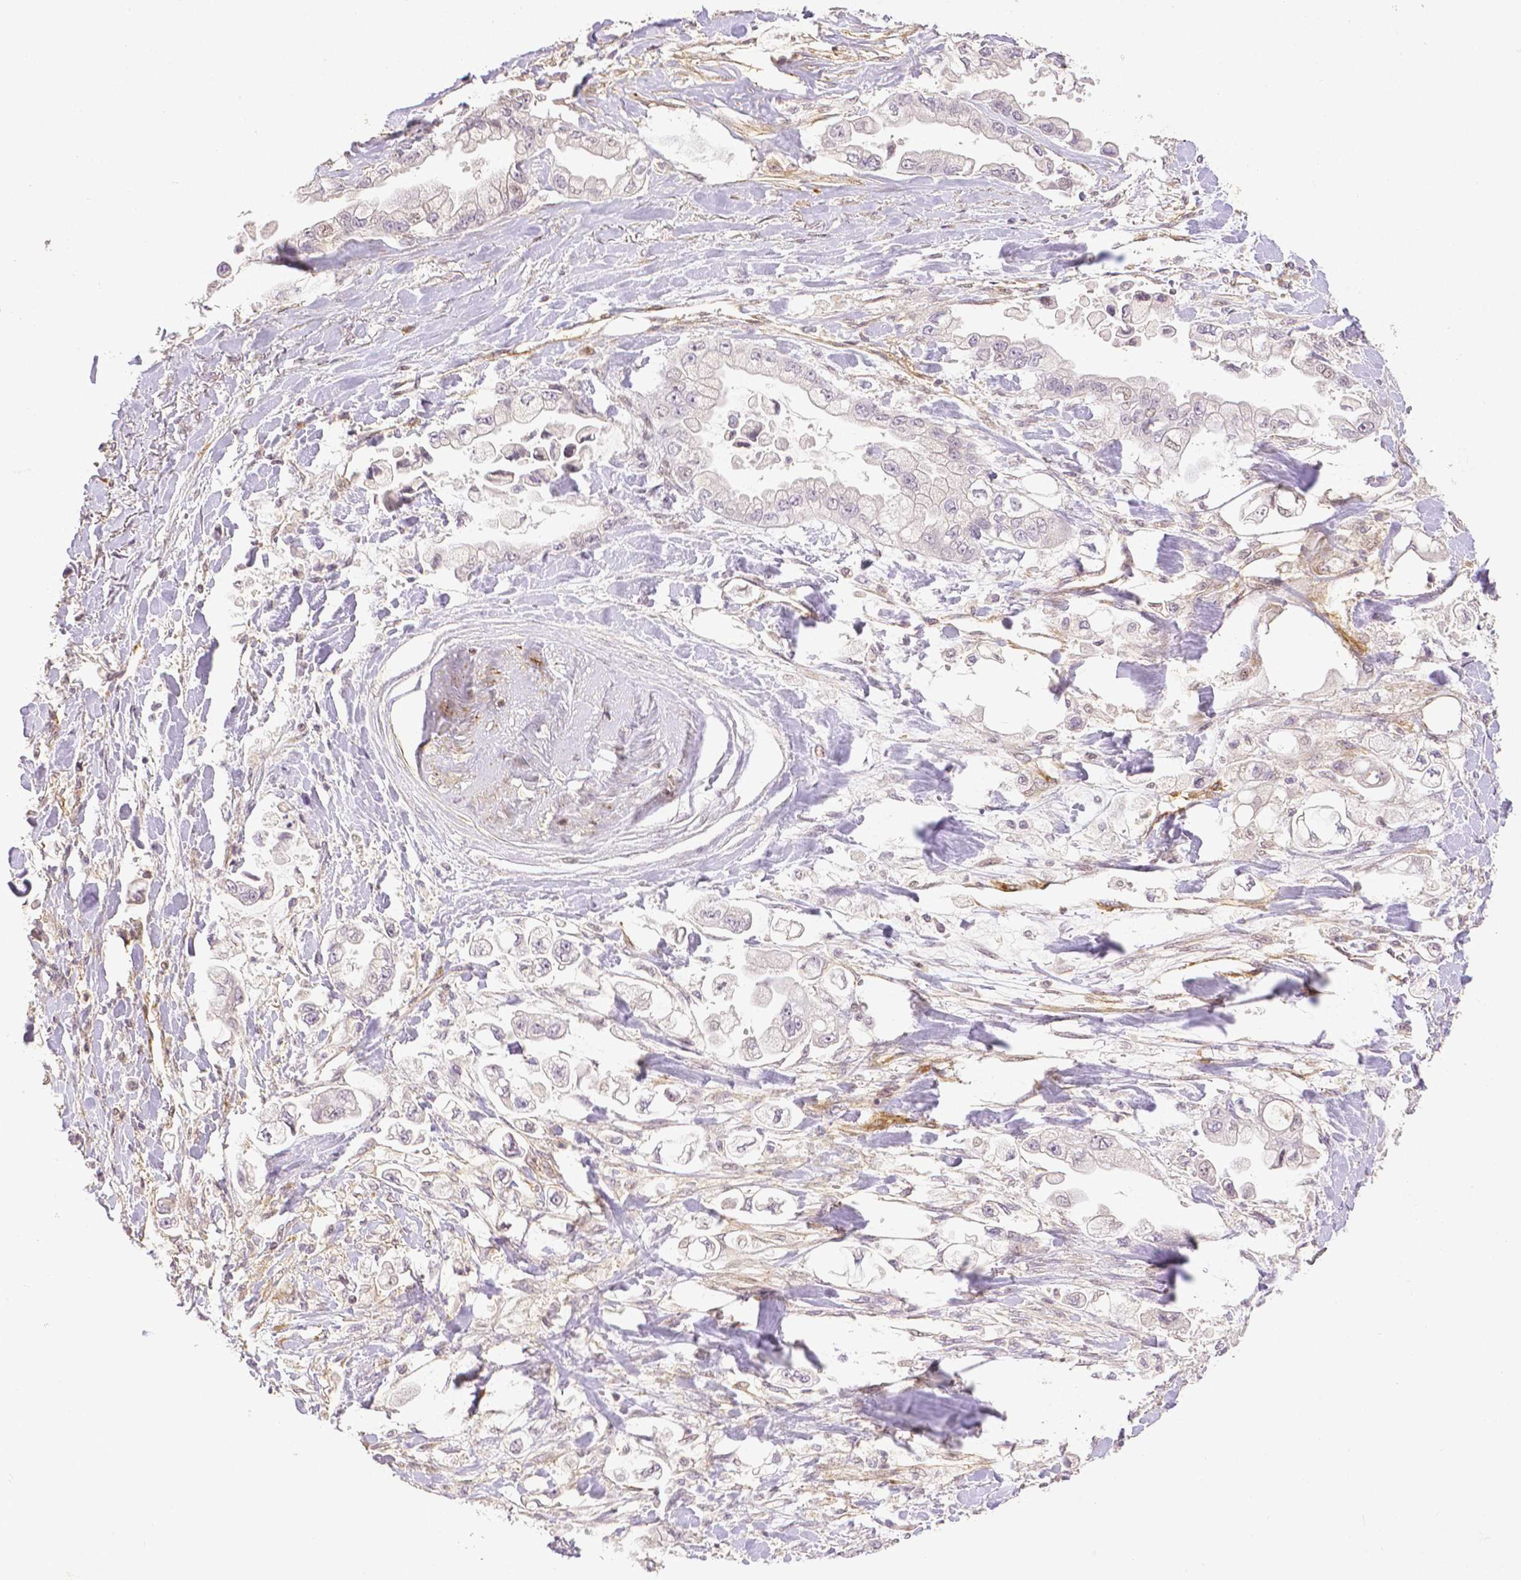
{"staining": {"intensity": "negative", "quantity": "none", "location": "none"}, "tissue": "stomach cancer", "cell_type": "Tumor cells", "image_type": "cancer", "snomed": [{"axis": "morphology", "description": "Adenocarcinoma, NOS"}, {"axis": "topography", "description": "Stomach"}], "caption": "A high-resolution histopathology image shows immunohistochemistry staining of stomach adenocarcinoma, which reveals no significant positivity in tumor cells.", "gene": "THY1", "patient": {"sex": "male", "age": 62}}